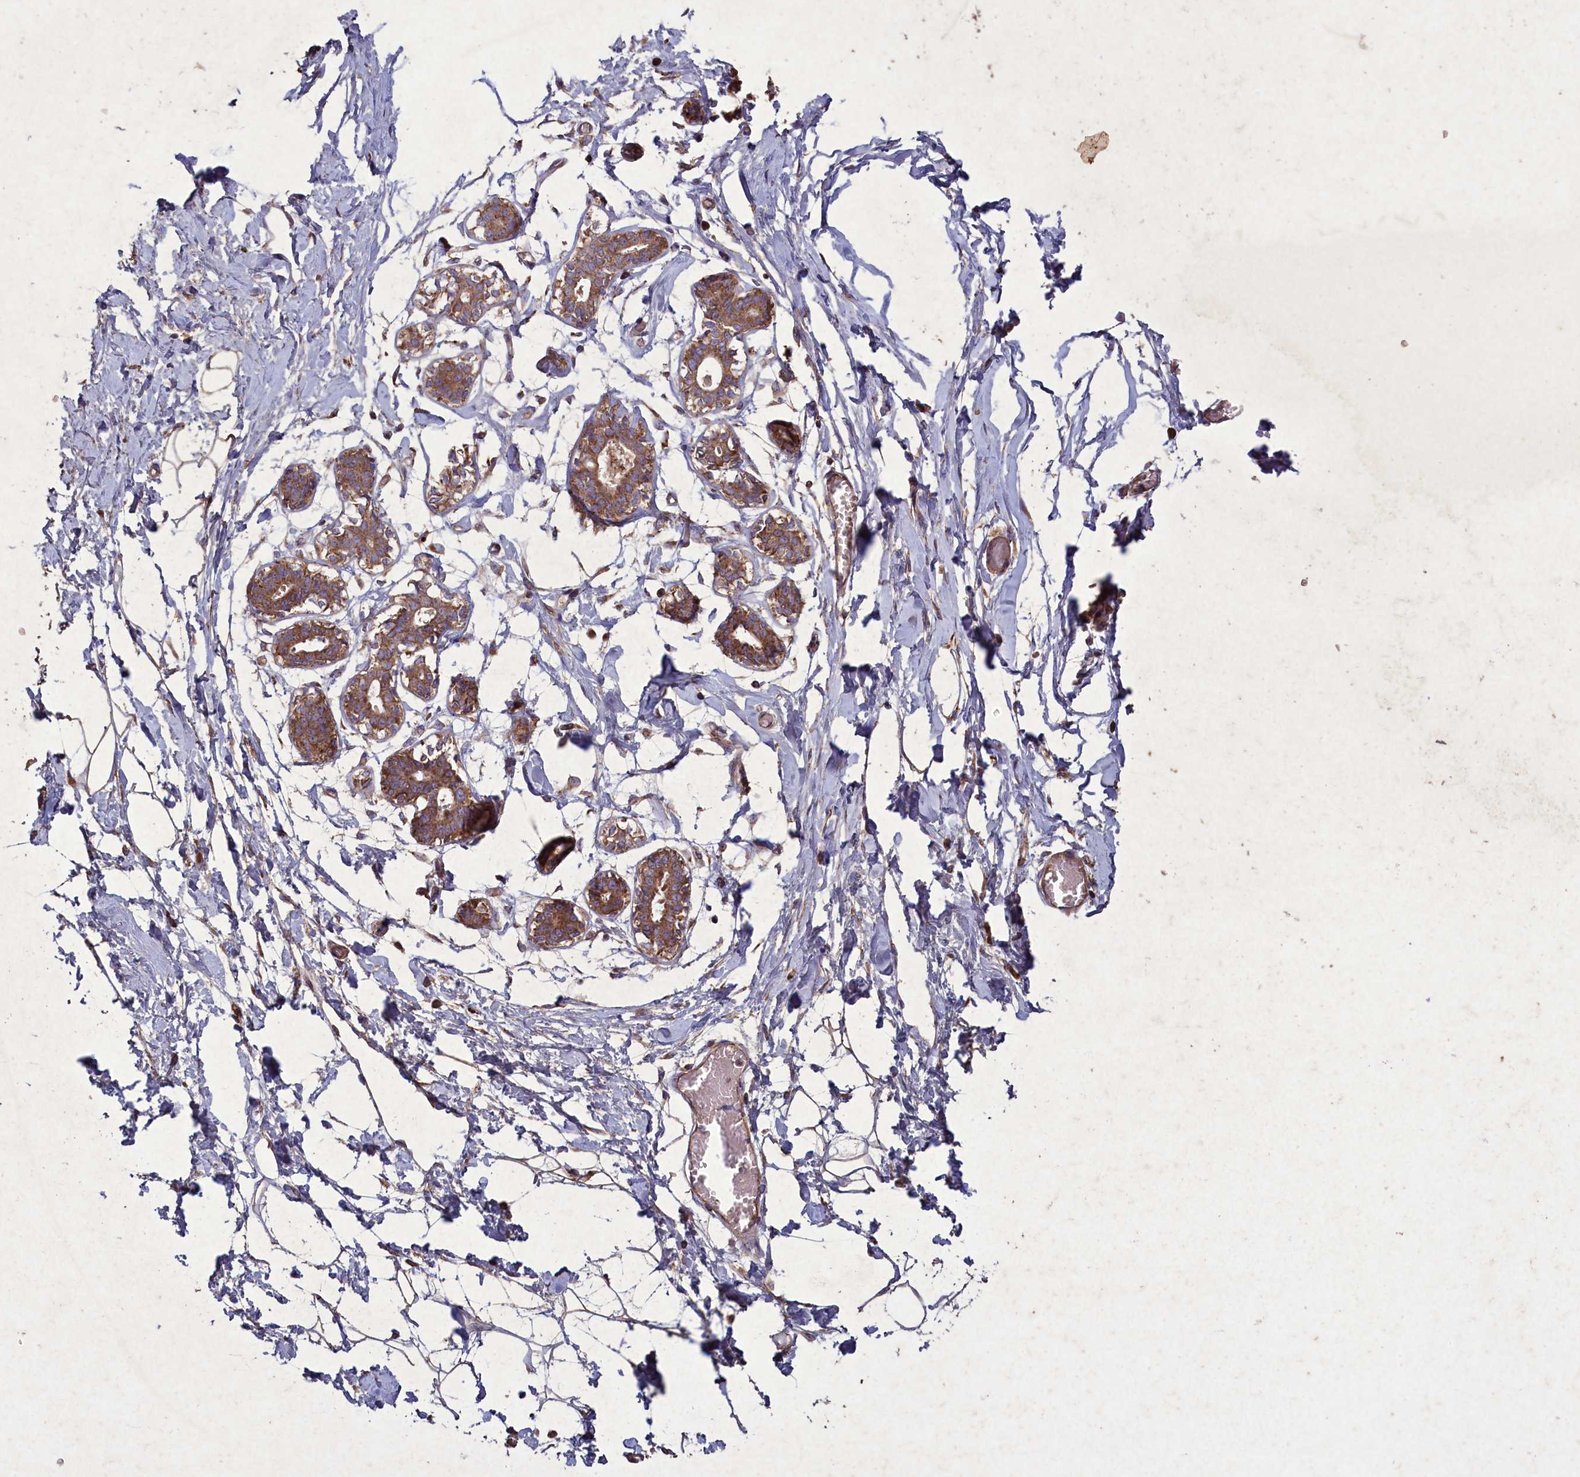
{"staining": {"intensity": "negative", "quantity": "none", "location": "none"}, "tissue": "breast", "cell_type": "Adipocytes", "image_type": "normal", "snomed": [{"axis": "morphology", "description": "Normal tissue, NOS"}, {"axis": "topography", "description": "Breast"}], "caption": "This photomicrograph is of benign breast stained with IHC to label a protein in brown with the nuclei are counter-stained blue. There is no staining in adipocytes. (Stains: DAB (3,3'-diaminobenzidine) IHC with hematoxylin counter stain, Microscopy: brightfield microscopy at high magnification).", "gene": "CIAO2B", "patient": {"sex": "female", "age": 27}}